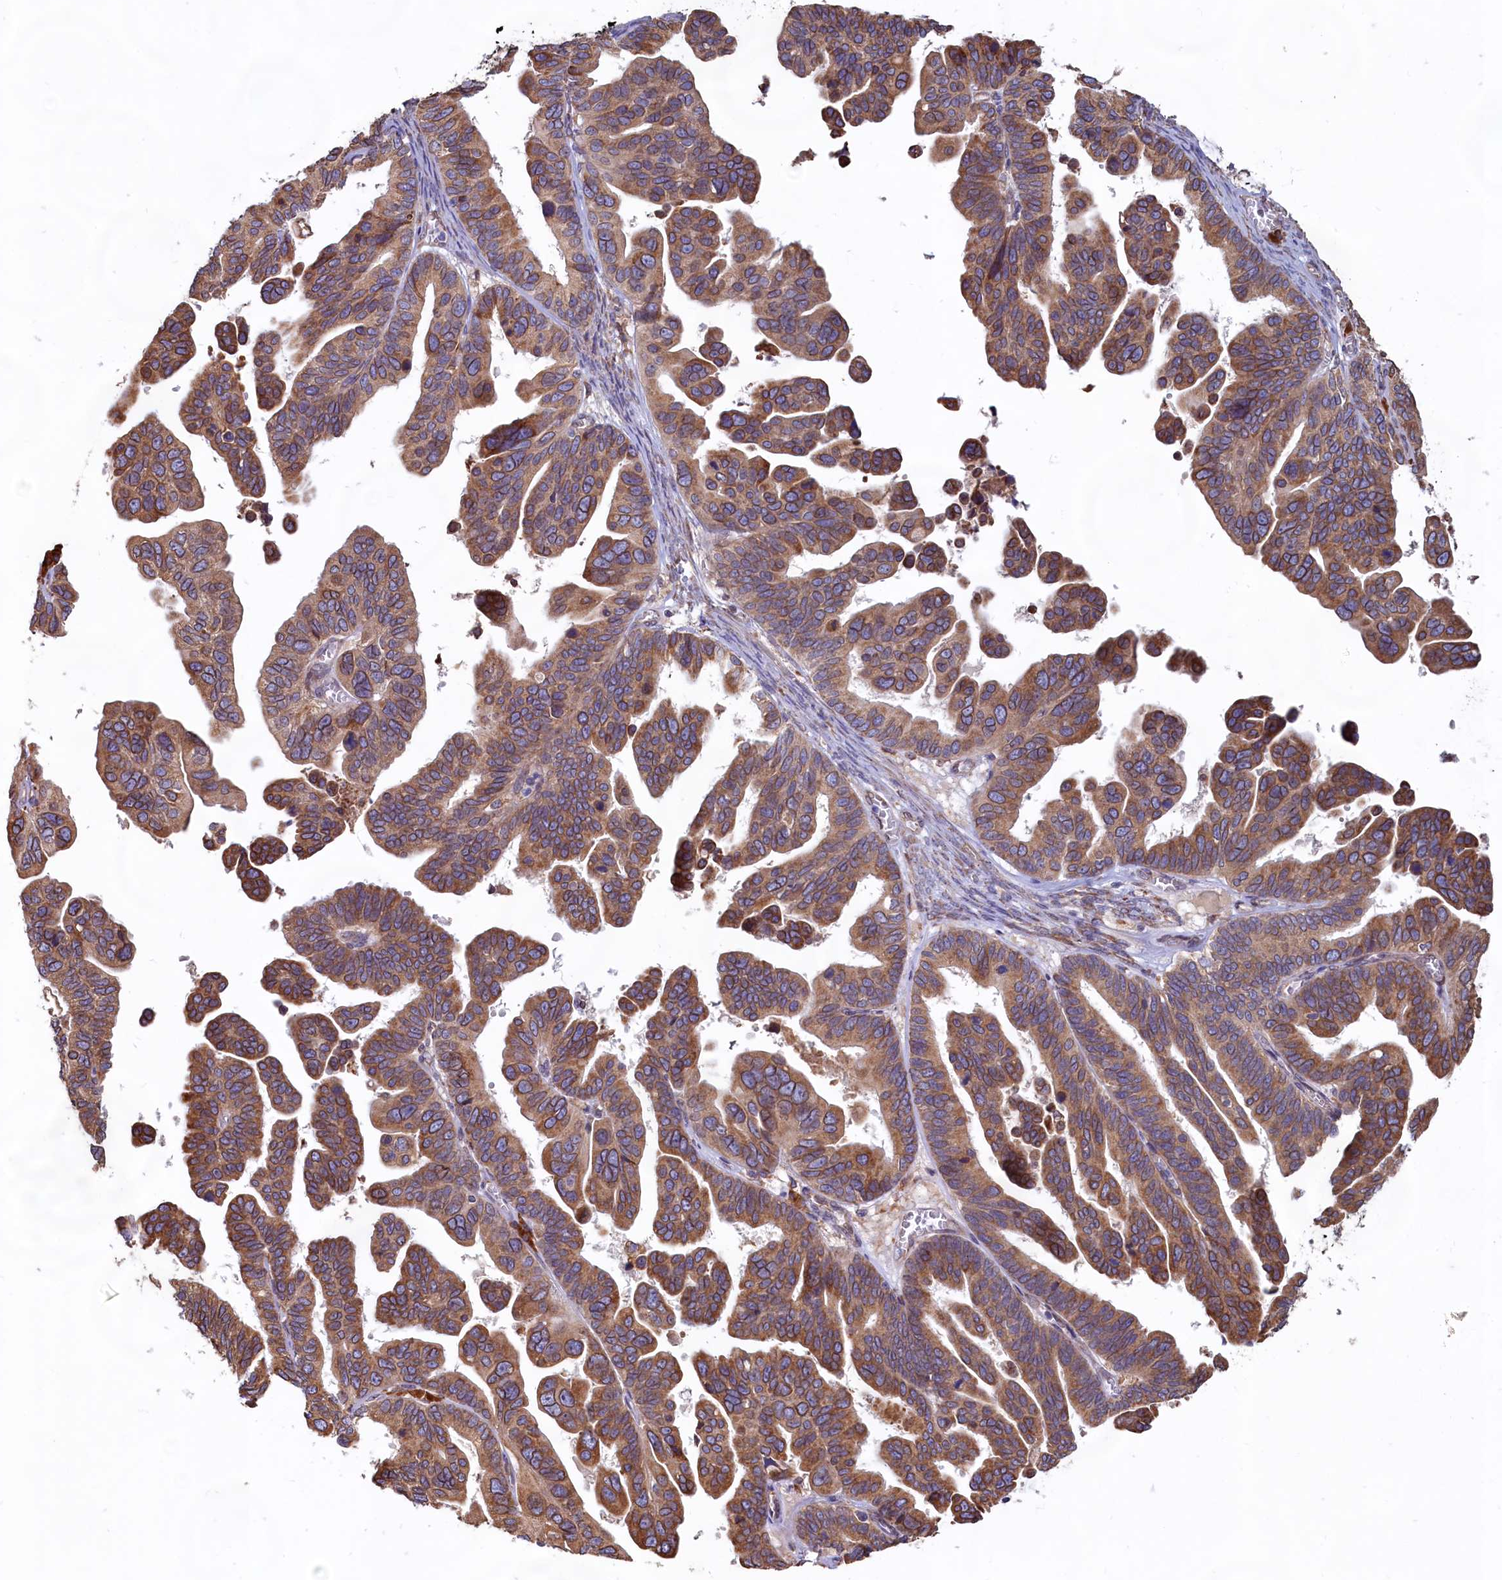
{"staining": {"intensity": "strong", "quantity": ">75%", "location": "cytoplasmic/membranous"}, "tissue": "ovarian cancer", "cell_type": "Tumor cells", "image_type": "cancer", "snomed": [{"axis": "morphology", "description": "Cystadenocarcinoma, serous, NOS"}, {"axis": "topography", "description": "Ovary"}], "caption": "High-power microscopy captured an immunohistochemistry (IHC) image of ovarian serous cystadenocarcinoma, revealing strong cytoplasmic/membranous positivity in approximately >75% of tumor cells.", "gene": "TBC1D19", "patient": {"sex": "female", "age": 56}}